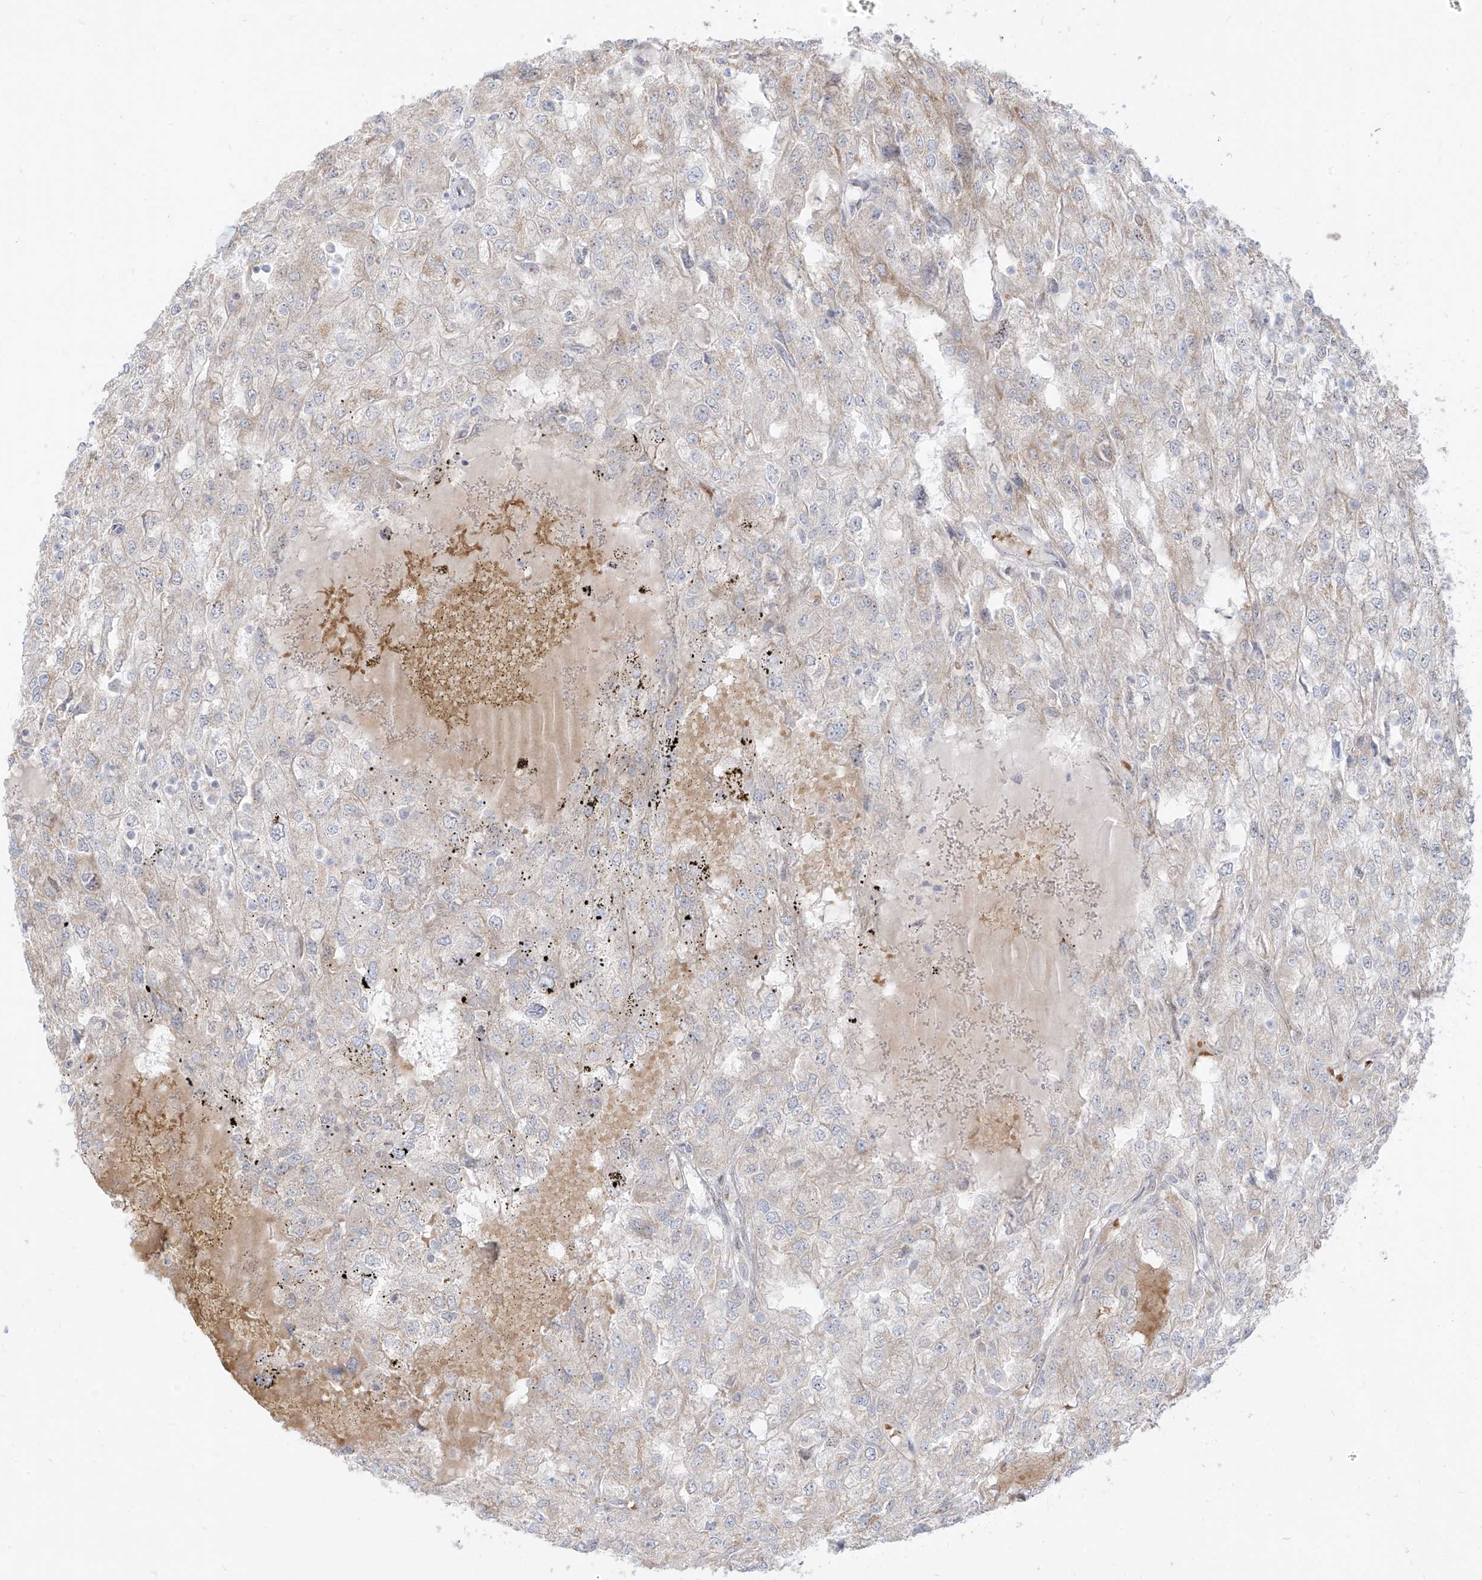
{"staining": {"intensity": "weak", "quantity": "<25%", "location": "cytoplasmic/membranous"}, "tissue": "renal cancer", "cell_type": "Tumor cells", "image_type": "cancer", "snomed": [{"axis": "morphology", "description": "Adenocarcinoma, NOS"}, {"axis": "topography", "description": "Kidney"}], "caption": "The immunohistochemistry photomicrograph has no significant staining in tumor cells of adenocarcinoma (renal) tissue.", "gene": "ARHGEF40", "patient": {"sex": "female", "age": 54}}